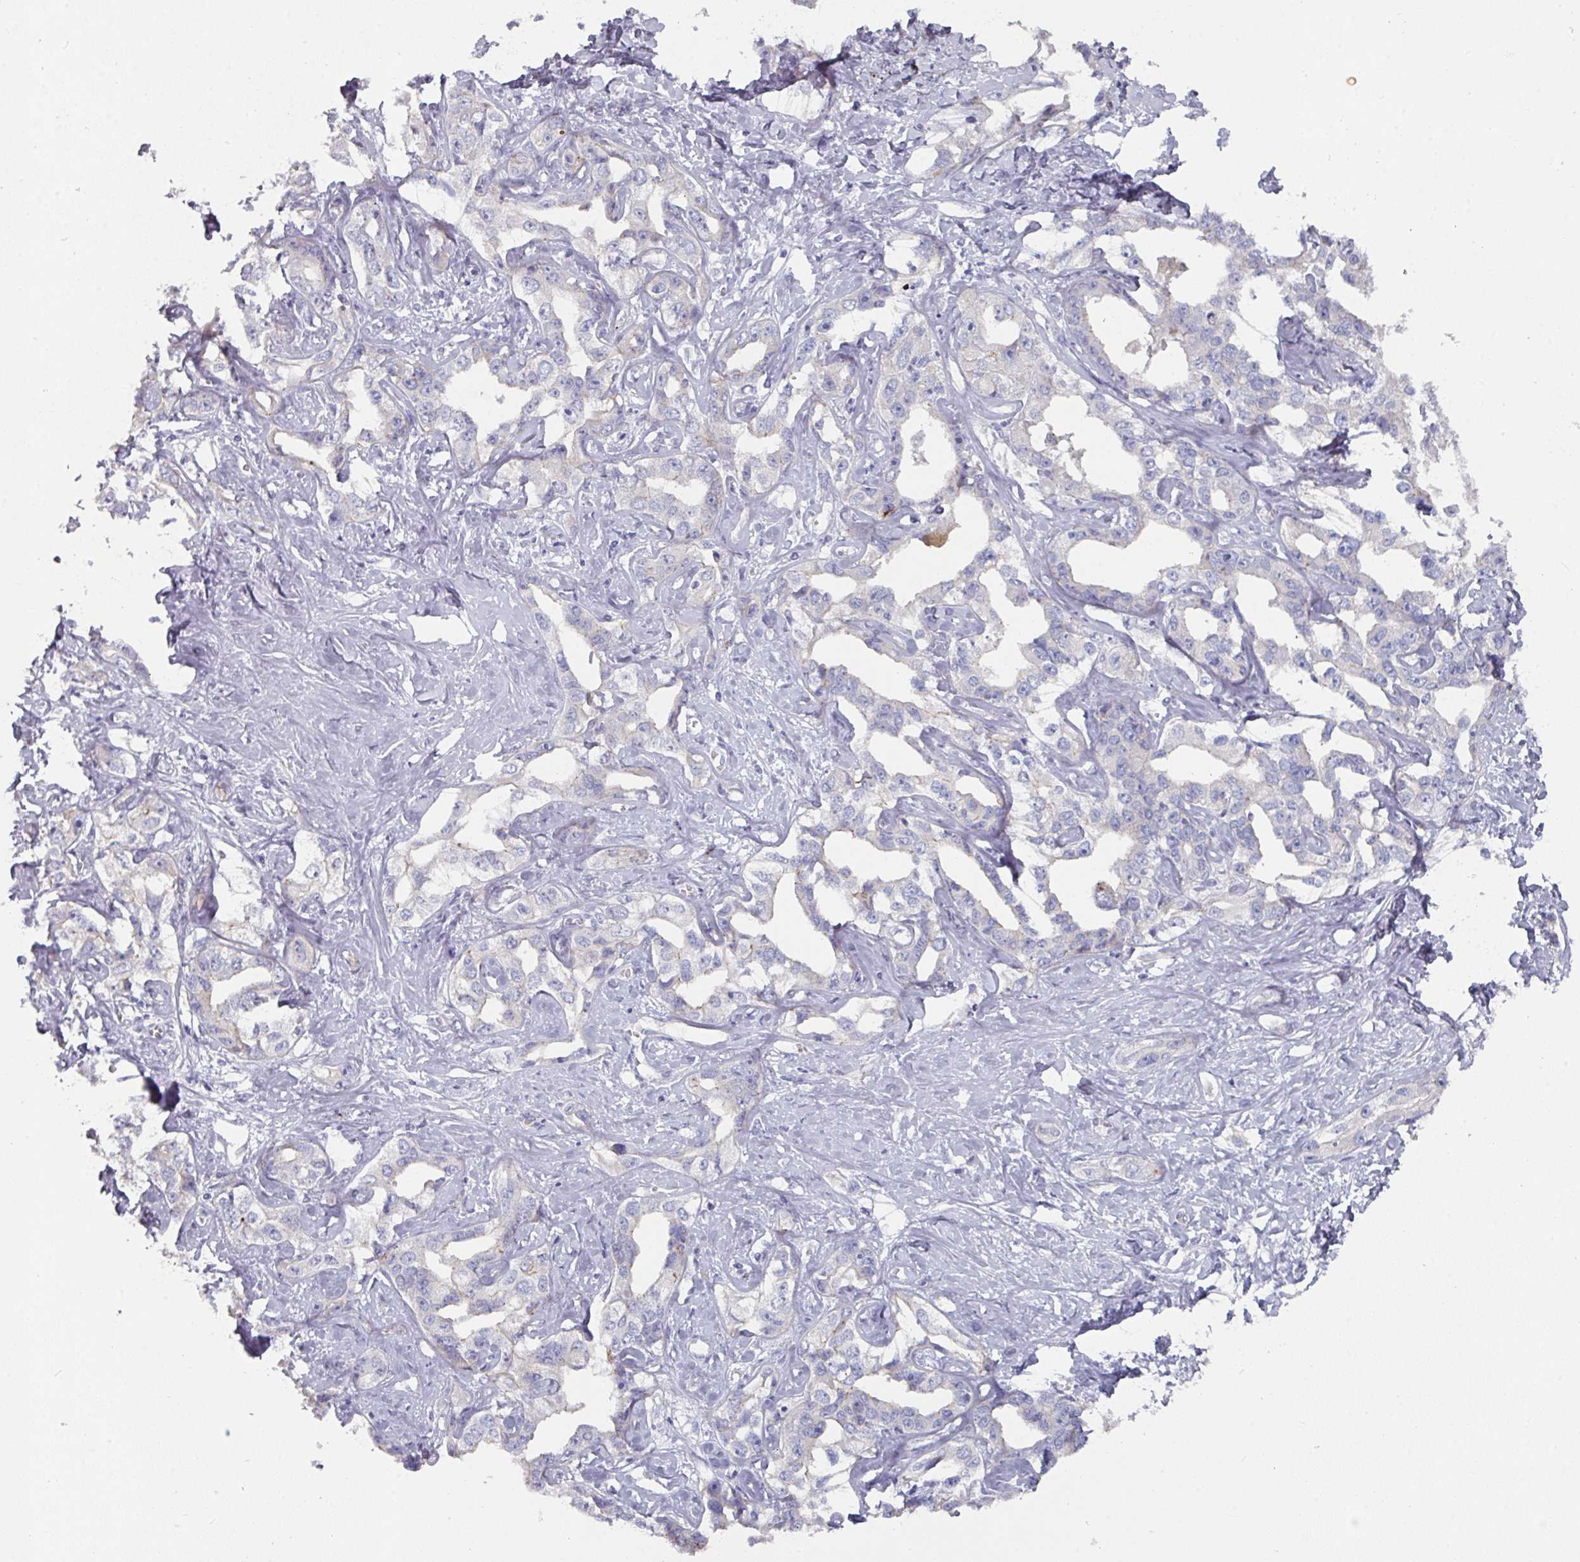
{"staining": {"intensity": "negative", "quantity": "none", "location": "none"}, "tissue": "liver cancer", "cell_type": "Tumor cells", "image_type": "cancer", "snomed": [{"axis": "morphology", "description": "Cholangiocarcinoma"}, {"axis": "topography", "description": "Liver"}], "caption": "Immunohistochemical staining of human liver cancer reveals no significant positivity in tumor cells.", "gene": "NT5C1A", "patient": {"sex": "male", "age": 59}}